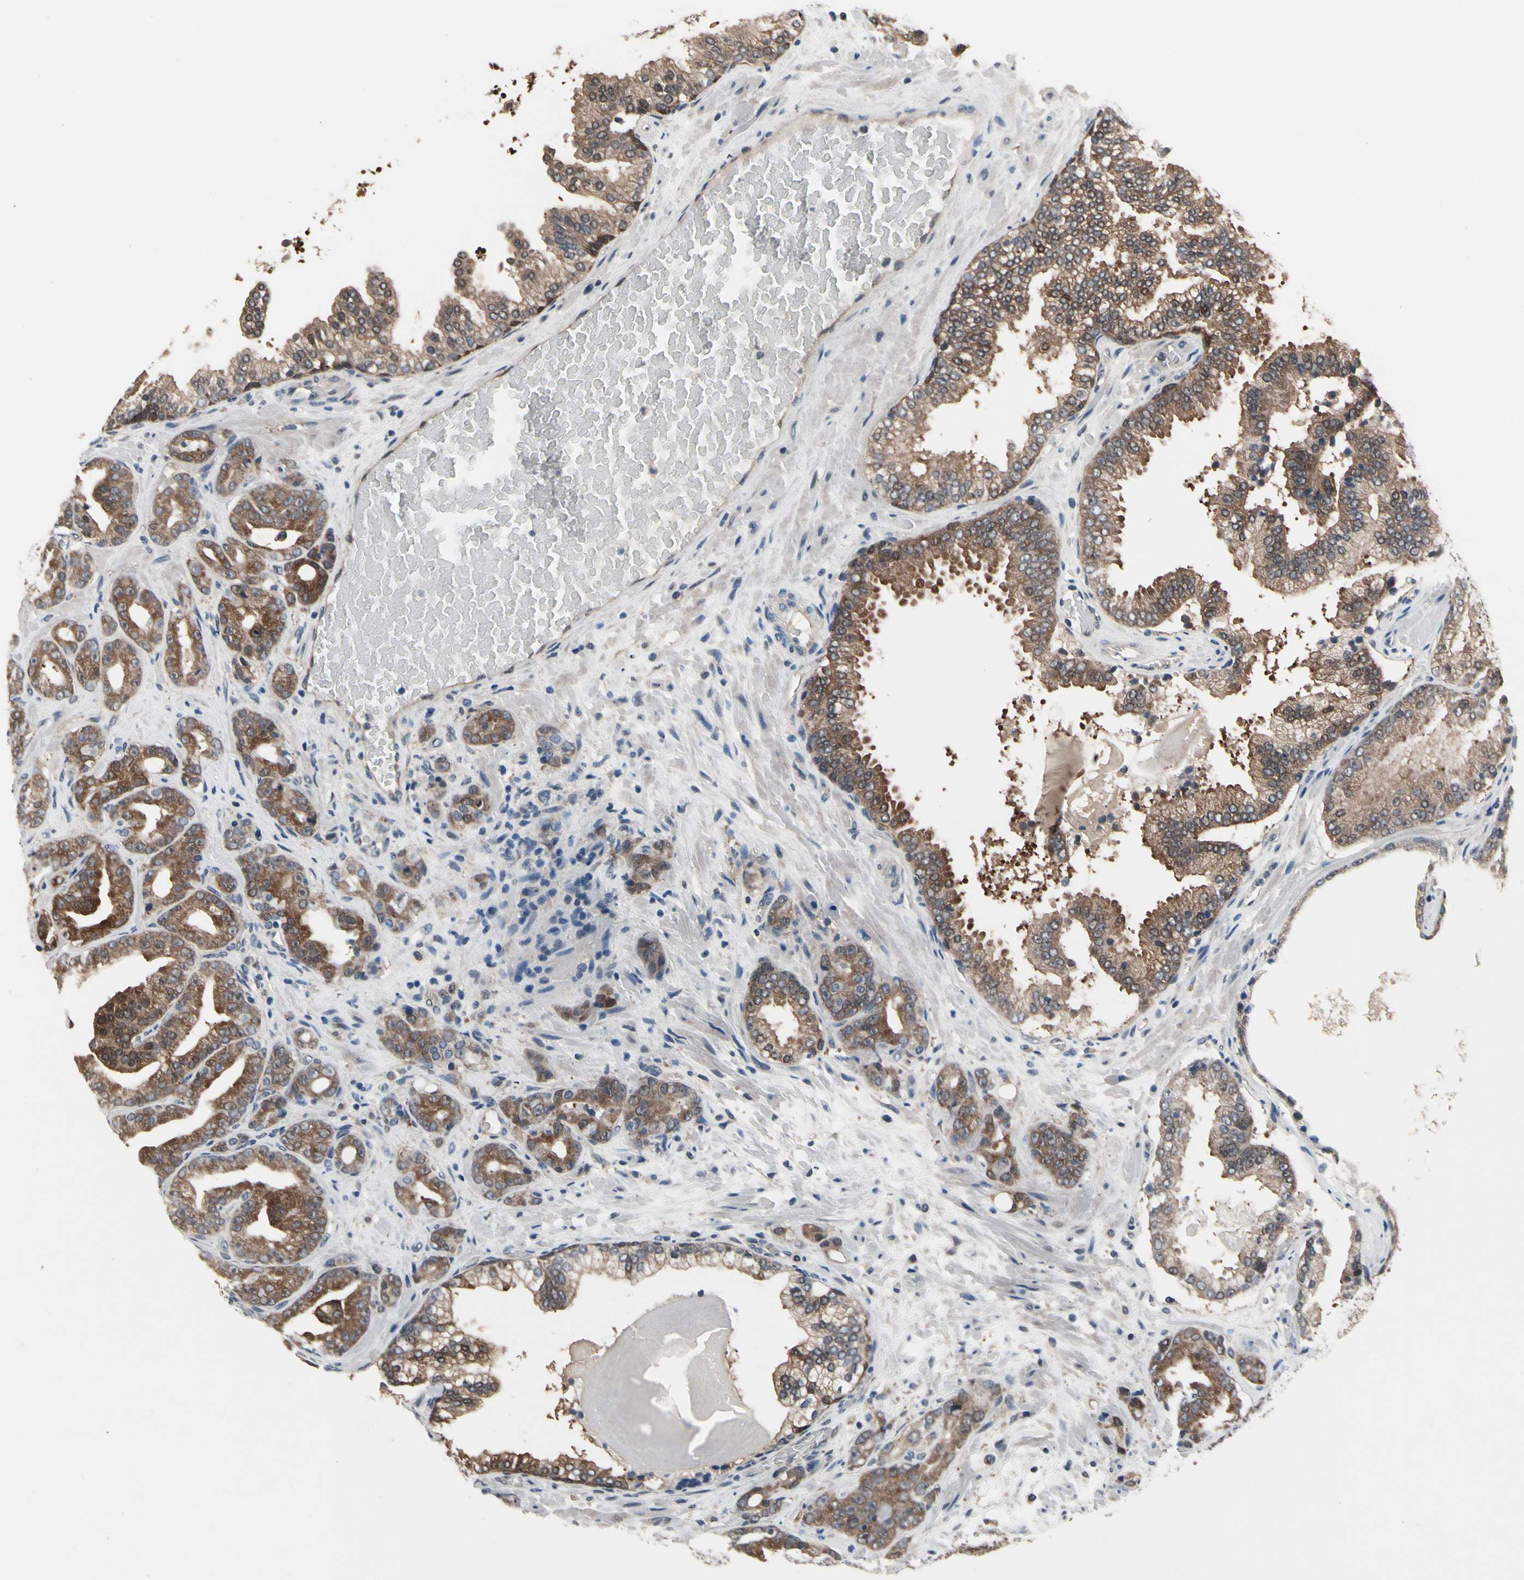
{"staining": {"intensity": "moderate", "quantity": ">75%", "location": "cytoplasmic/membranous"}, "tissue": "prostate cancer", "cell_type": "Tumor cells", "image_type": "cancer", "snomed": [{"axis": "morphology", "description": "Adenocarcinoma, Low grade"}, {"axis": "topography", "description": "Prostate"}], "caption": "Protein positivity by immunohistochemistry (IHC) shows moderate cytoplasmic/membranous positivity in about >75% of tumor cells in prostate cancer (adenocarcinoma (low-grade)). (IHC, brightfield microscopy, high magnification).", "gene": "PRDX6", "patient": {"sex": "male", "age": 63}}